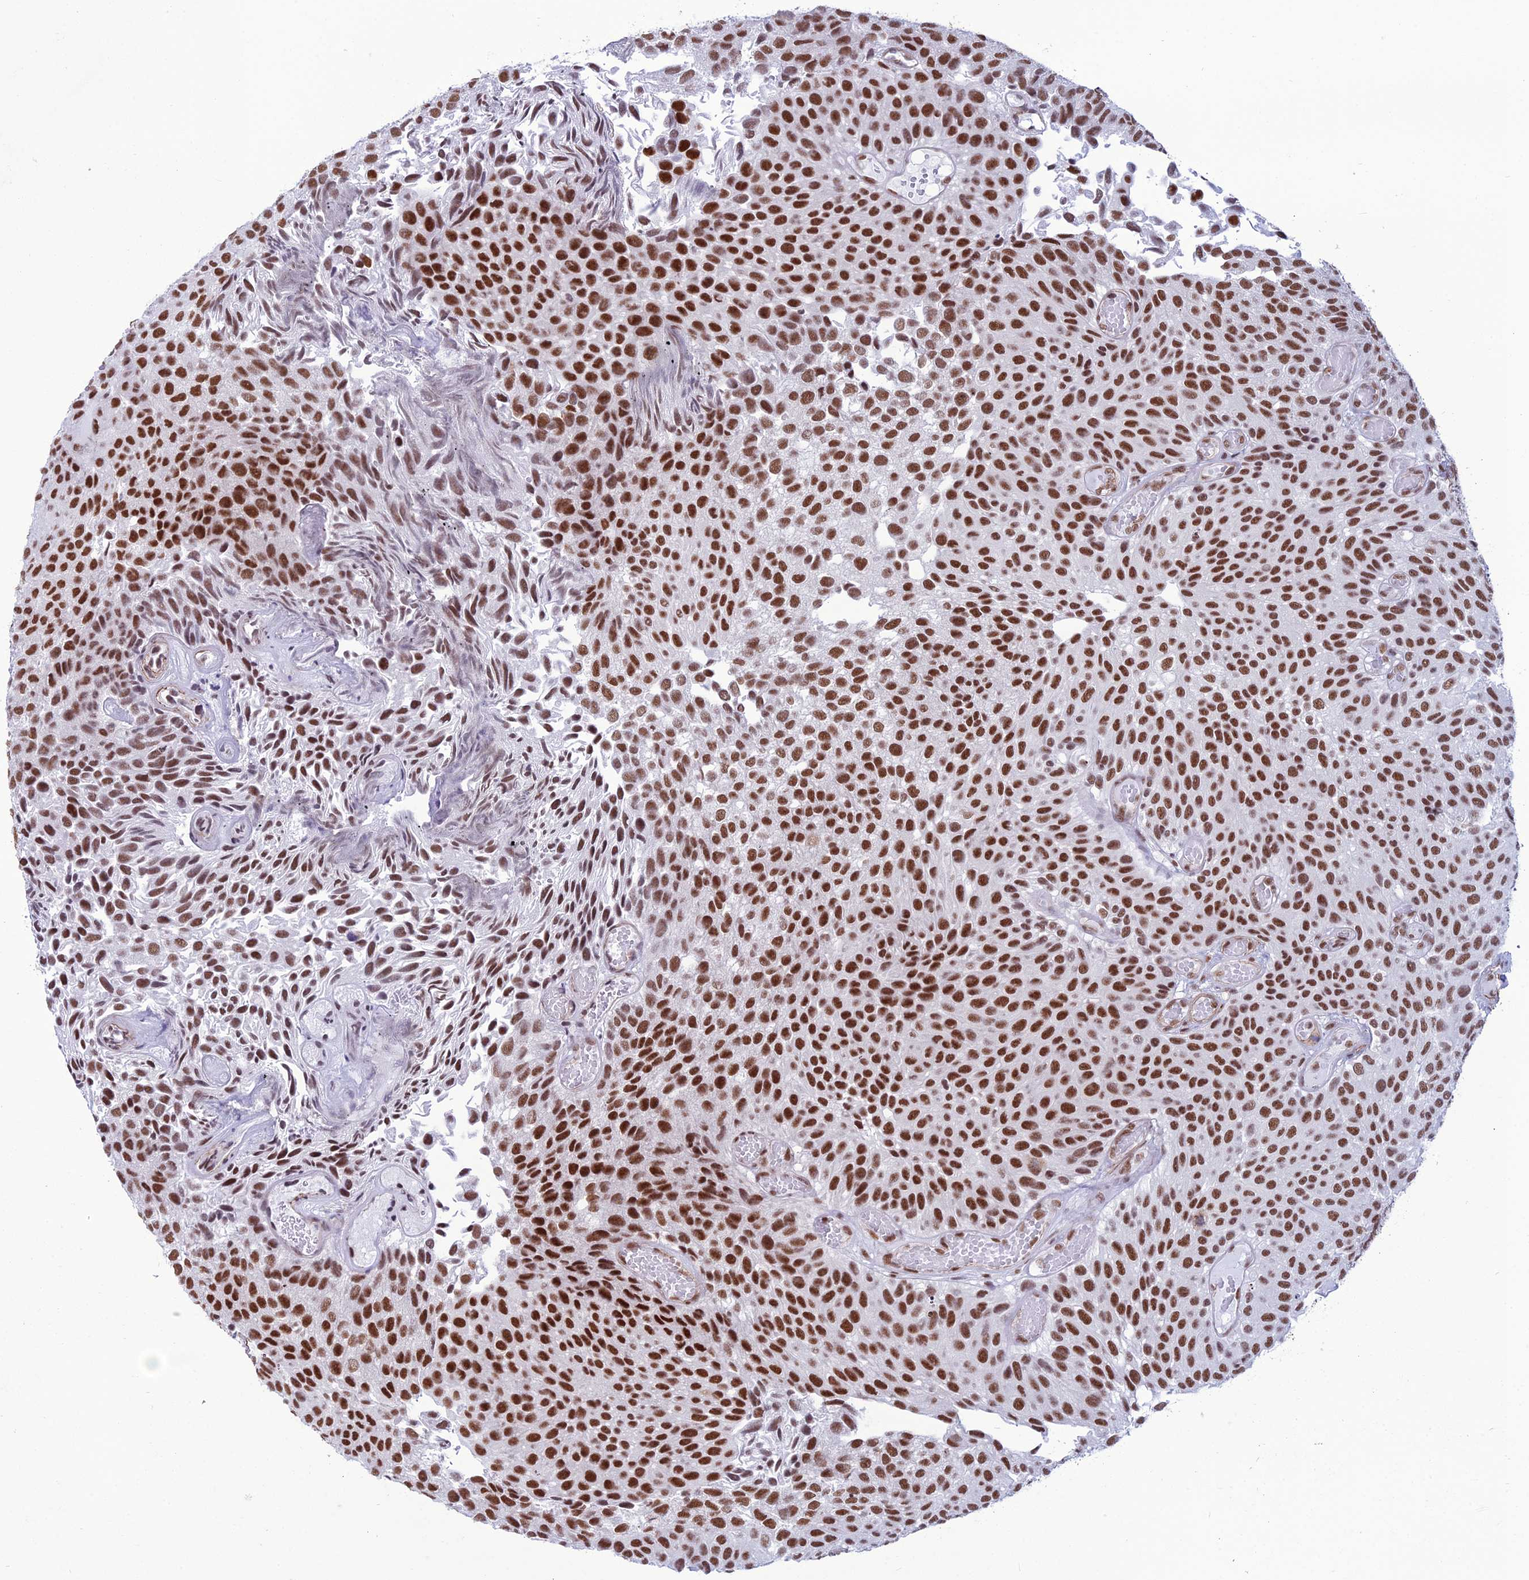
{"staining": {"intensity": "strong", "quantity": ">75%", "location": "nuclear"}, "tissue": "urothelial cancer", "cell_type": "Tumor cells", "image_type": "cancer", "snomed": [{"axis": "morphology", "description": "Urothelial carcinoma, Low grade"}, {"axis": "topography", "description": "Urinary bladder"}], "caption": "Tumor cells demonstrate strong nuclear staining in about >75% of cells in urothelial cancer. Using DAB (3,3'-diaminobenzidine) (brown) and hematoxylin (blue) stains, captured at high magnification using brightfield microscopy.", "gene": "U2AF1", "patient": {"sex": "male", "age": 89}}